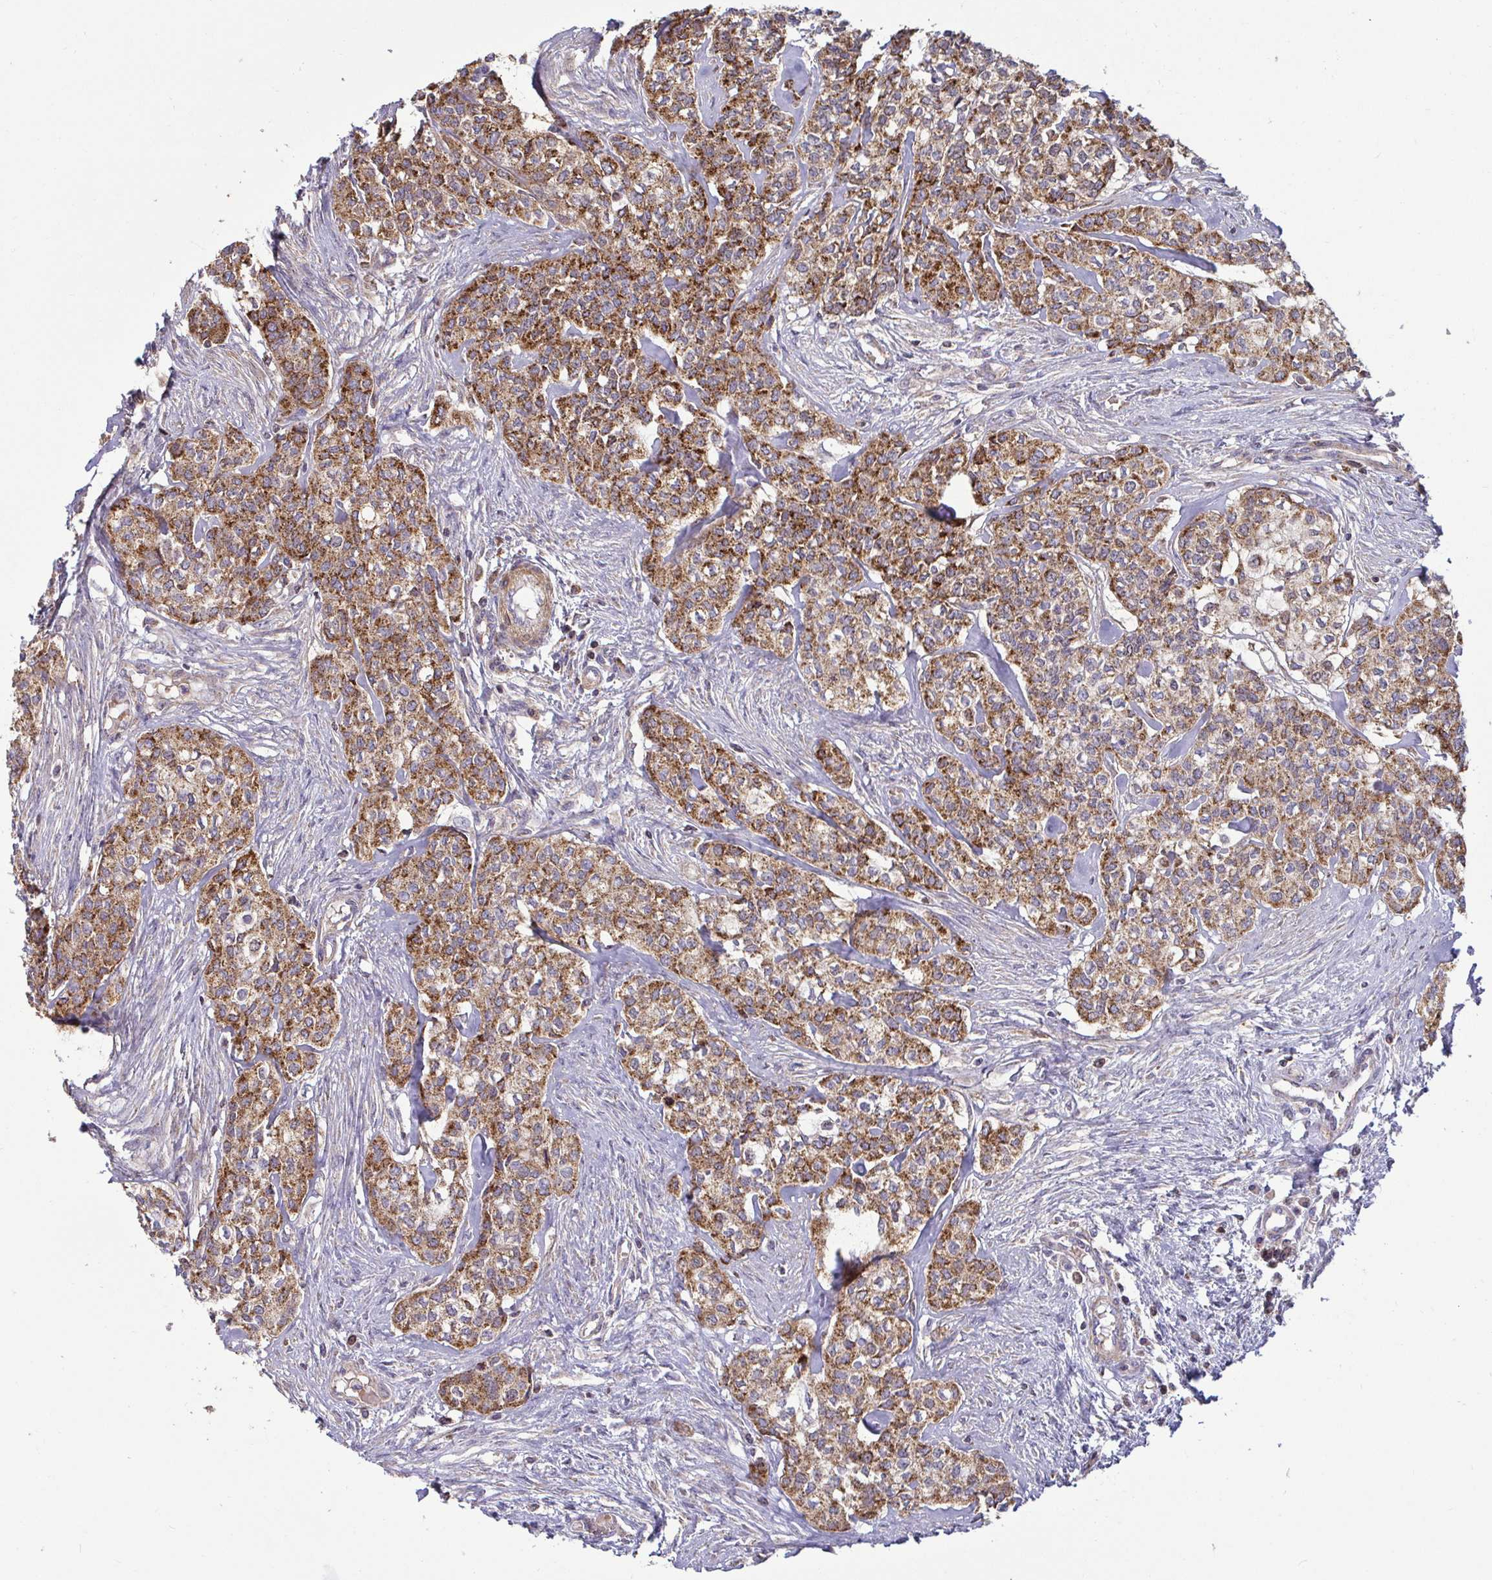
{"staining": {"intensity": "moderate", "quantity": ">75%", "location": "cytoplasmic/membranous"}, "tissue": "head and neck cancer", "cell_type": "Tumor cells", "image_type": "cancer", "snomed": [{"axis": "morphology", "description": "Adenocarcinoma, NOS"}, {"axis": "topography", "description": "Head-Neck"}], "caption": "Human adenocarcinoma (head and neck) stained with a protein marker demonstrates moderate staining in tumor cells.", "gene": "SPRY1", "patient": {"sex": "male", "age": 81}}